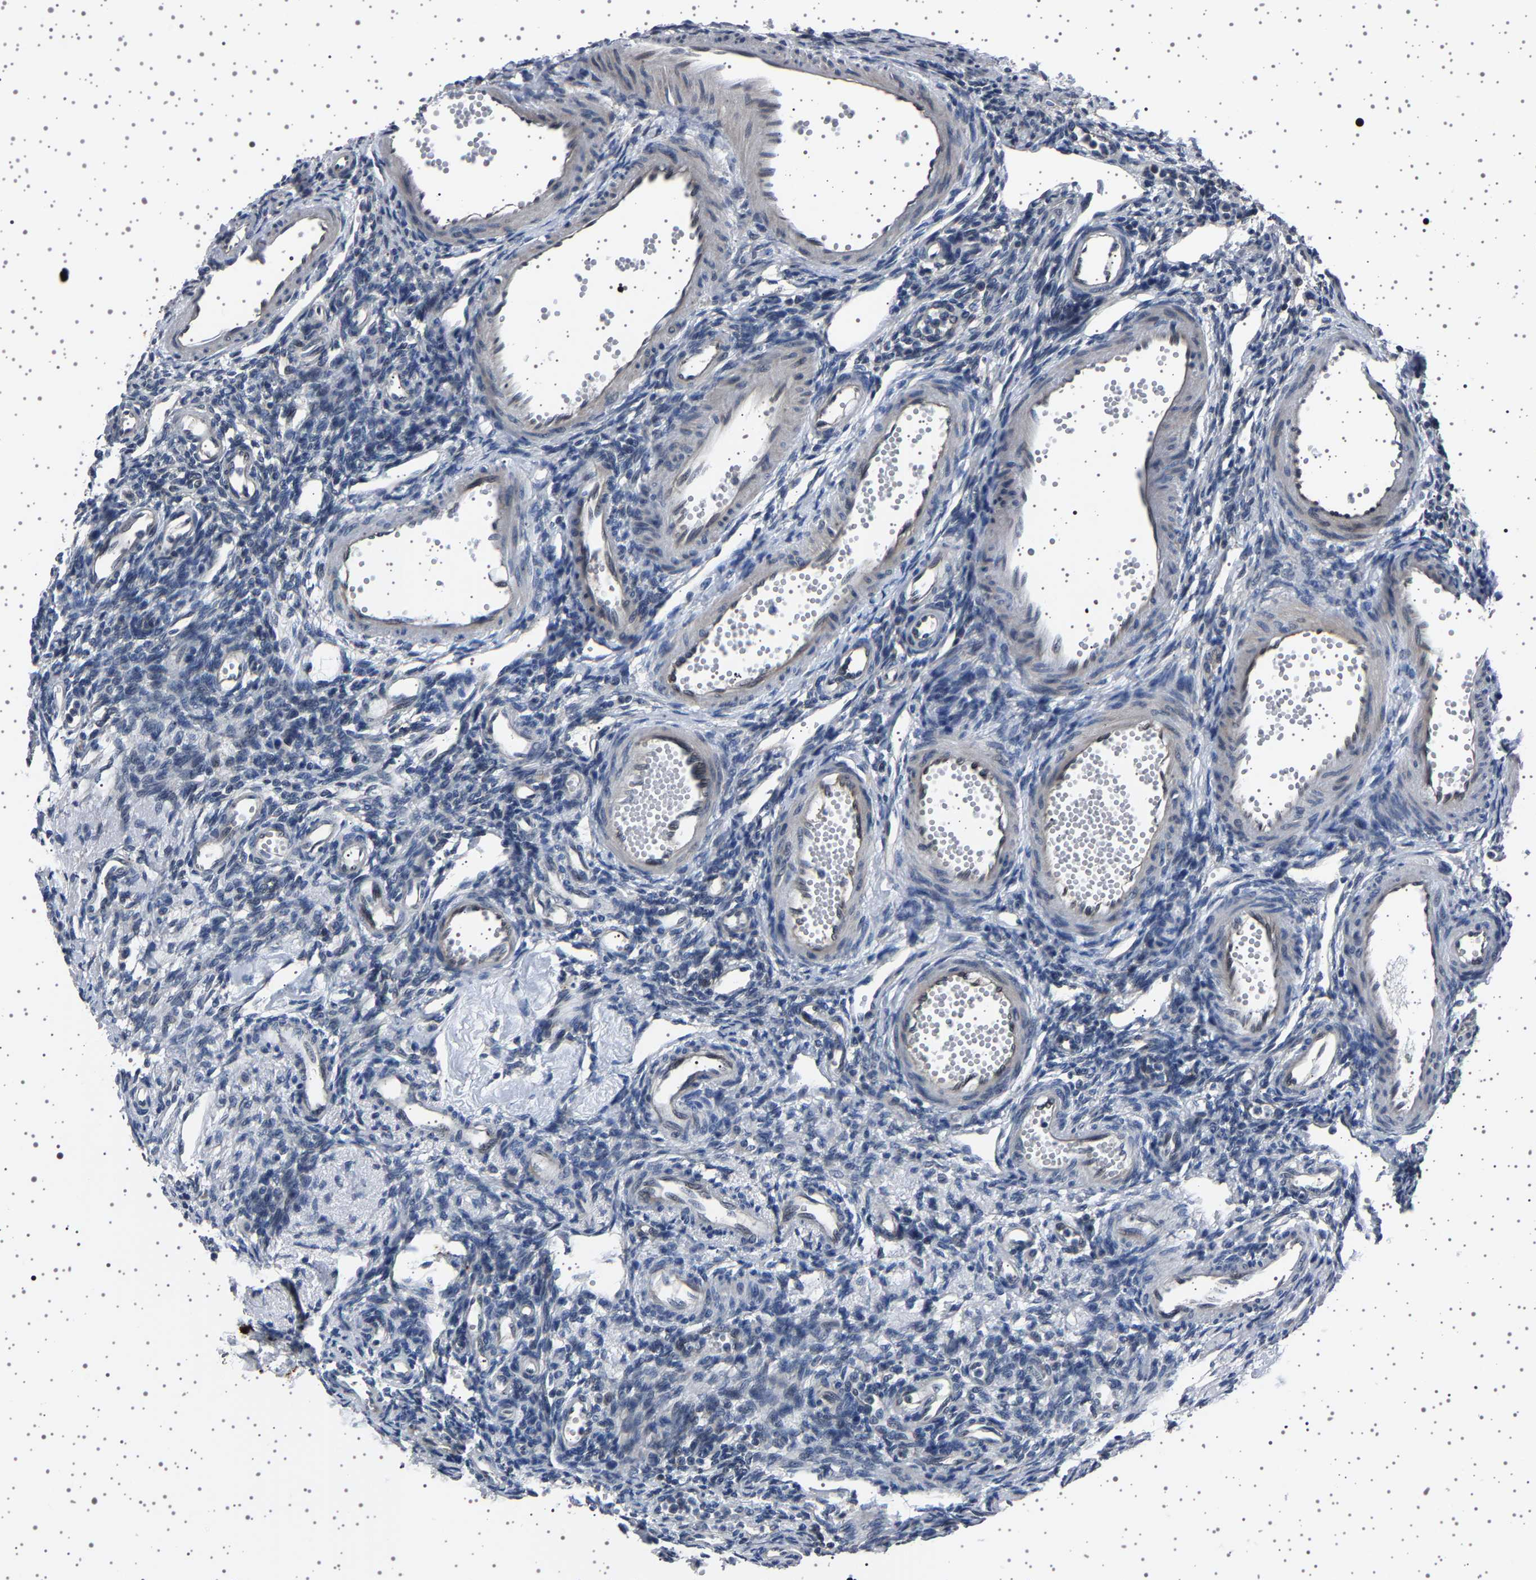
{"staining": {"intensity": "negative", "quantity": "none", "location": "none"}, "tissue": "ovary", "cell_type": "Follicle cells", "image_type": "normal", "snomed": [{"axis": "morphology", "description": "Normal tissue, NOS"}, {"axis": "topography", "description": "Ovary"}], "caption": "Immunohistochemistry (IHC) image of unremarkable ovary stained for a protein (brown), which exhibits no staining in follicle cells. (IHC, brightfield microscopy, high magnification).", "gene": "IL10RB", "patient": {"sex": "female", "age": 33}}